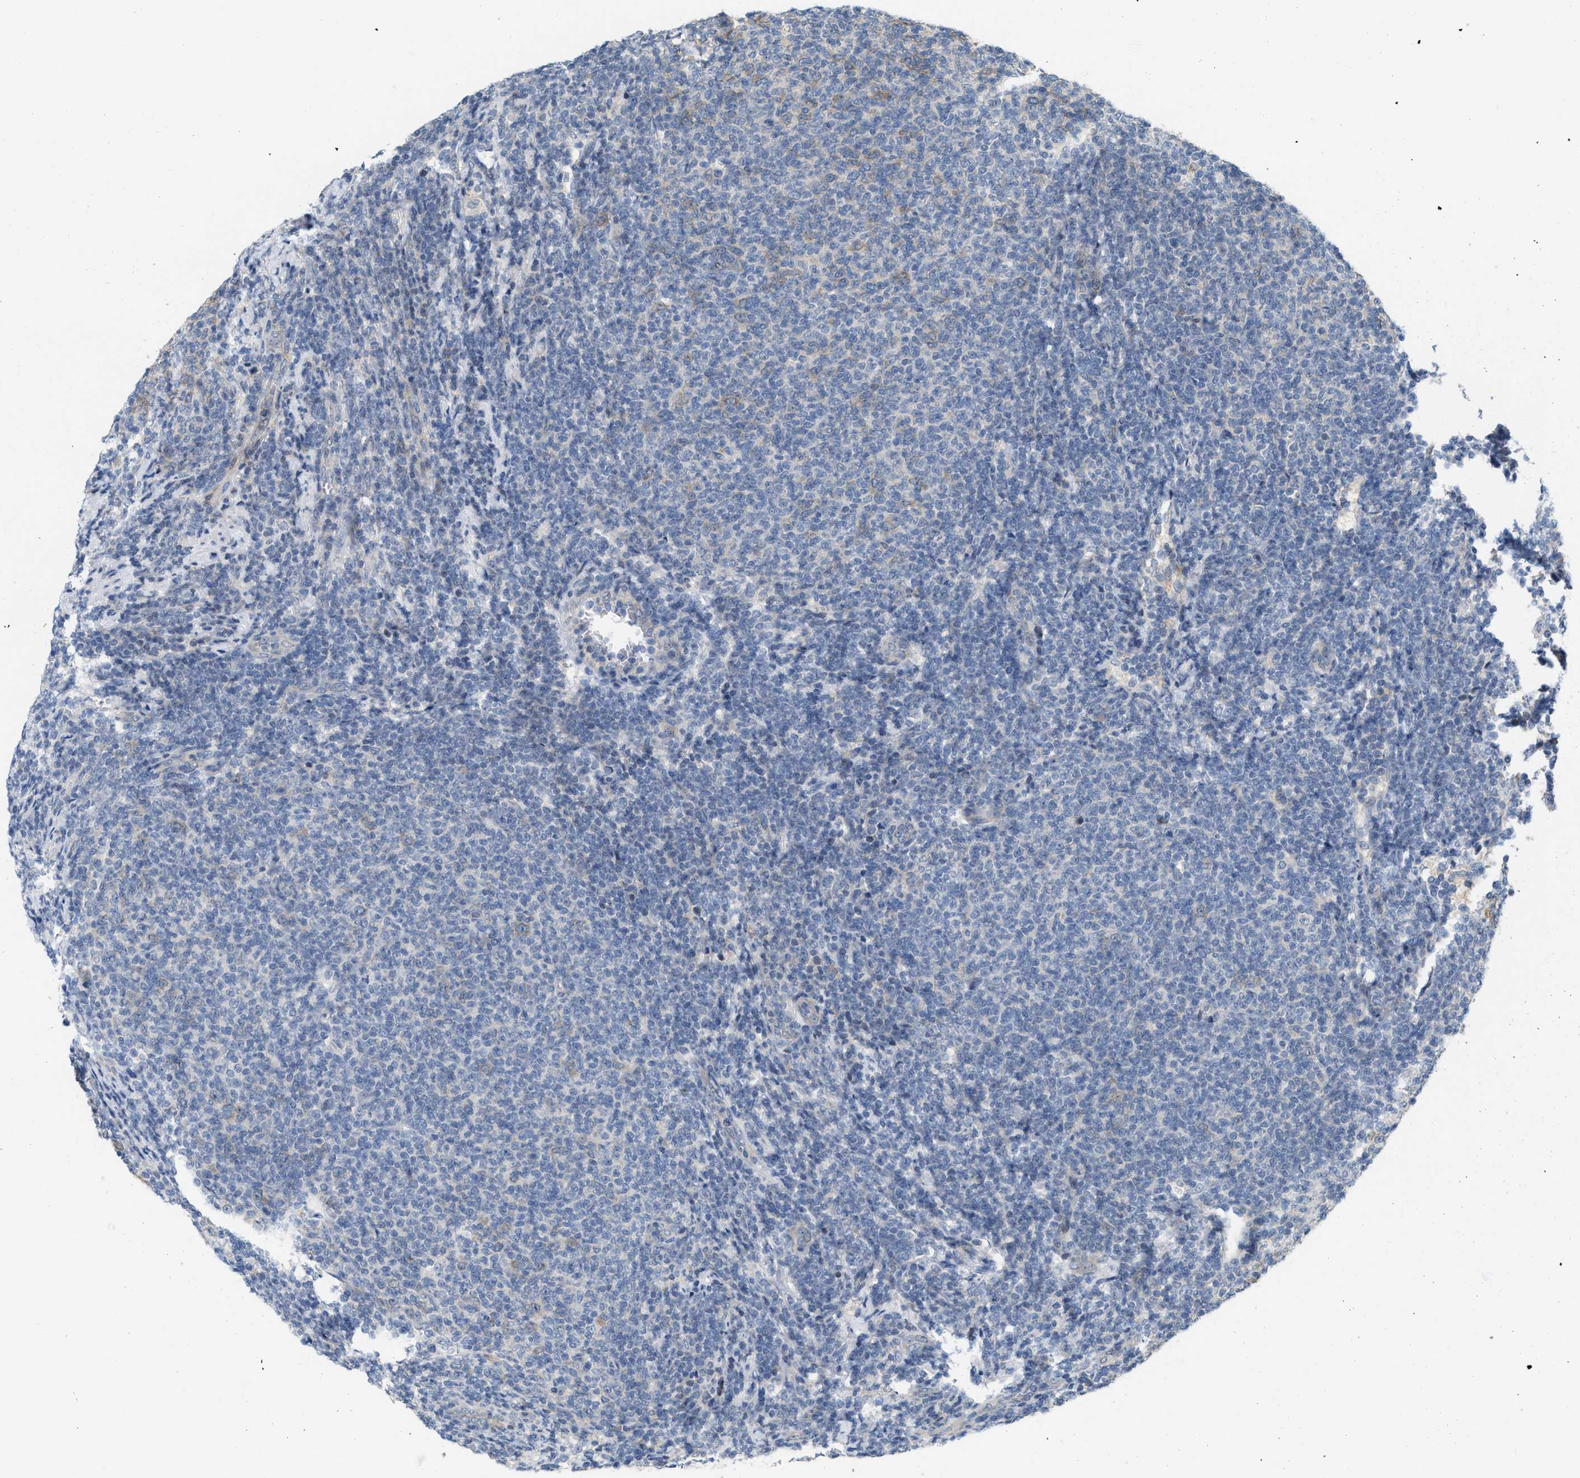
{"staining": {"intensity": "negative", "quantity": "none", "location": "none"}, "tissue": "lymphoma", "cell_type": "Tumor cells", "image_type": "cancer", "snomed": [{"axis": "morphology", "description": "Malignant lymphoma, non-Hodgkin's type, Low grade"}, {"axis": "topography", "description": "Lymph node"}], "caption": "Lymphoma was stained to show a protein in brown. There is no significant expression in tumor cells. Nuclei are stained in blue.", "gene": "CSNK1A1", "patient": {"sex": "male", "age": 66}}